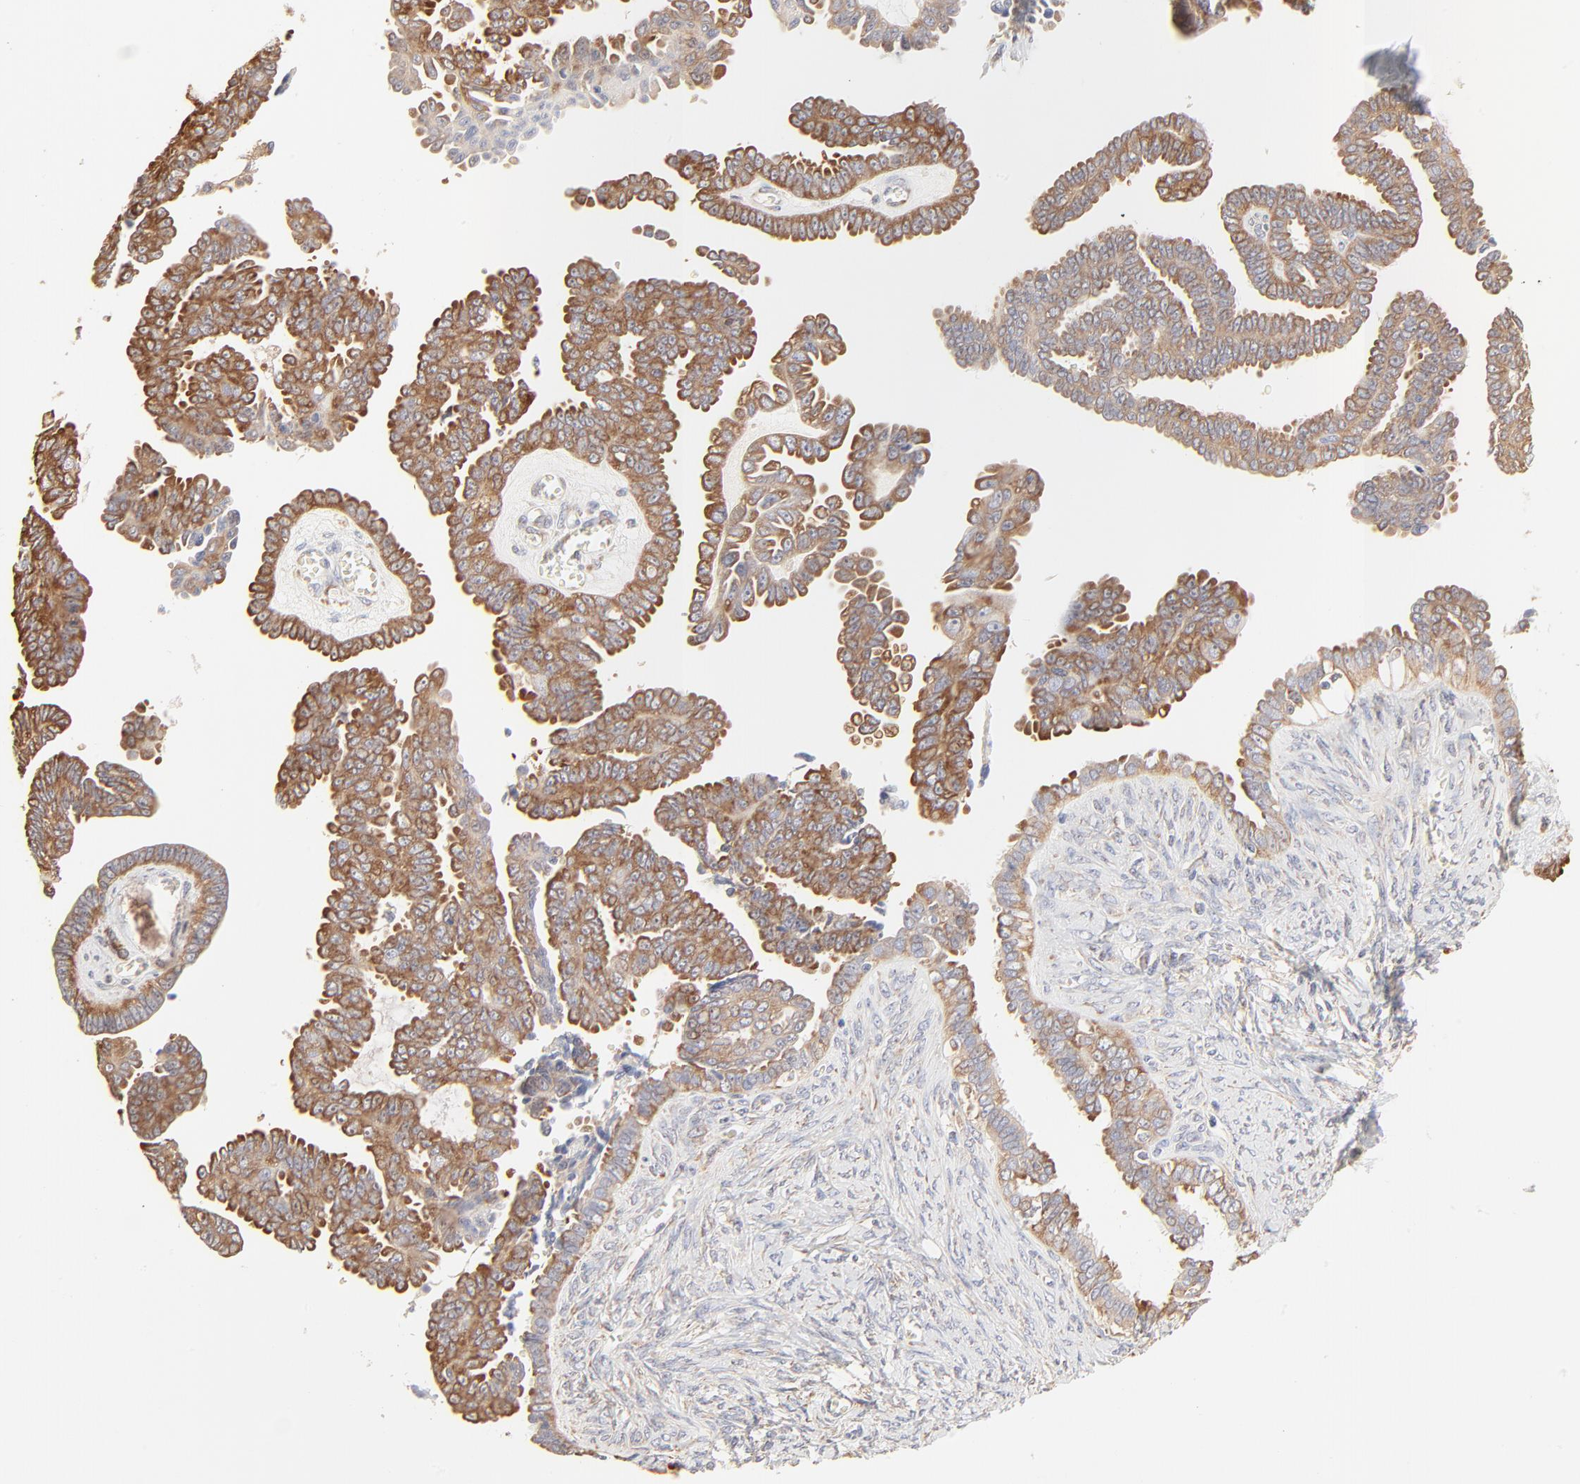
{"staining": {"intensity": "moderate", "quantity": ">75%", "location": "cytoplasmic/membranous"}, "tissue": "ovarian cancer", "cell_type": "Tumor cells", "image_type": "cancer", "snomed": [{"axis": "morphology", "description": "Cystadenocarcinoma, serous, NOS"}, {"axis": "topography", "description": "Ovary"}], "caption": "Ovarian serous cystadenocarcinoma stained with DAB (3,3'-diaminobenzidine) immunohistochemistry (IHC) displays medium levels of moderate cytoplasmic/membranous staining in approximately >75% of tumor cells.", "gene": "RPS20", "patient": {"sex": "female", "age": 71}}